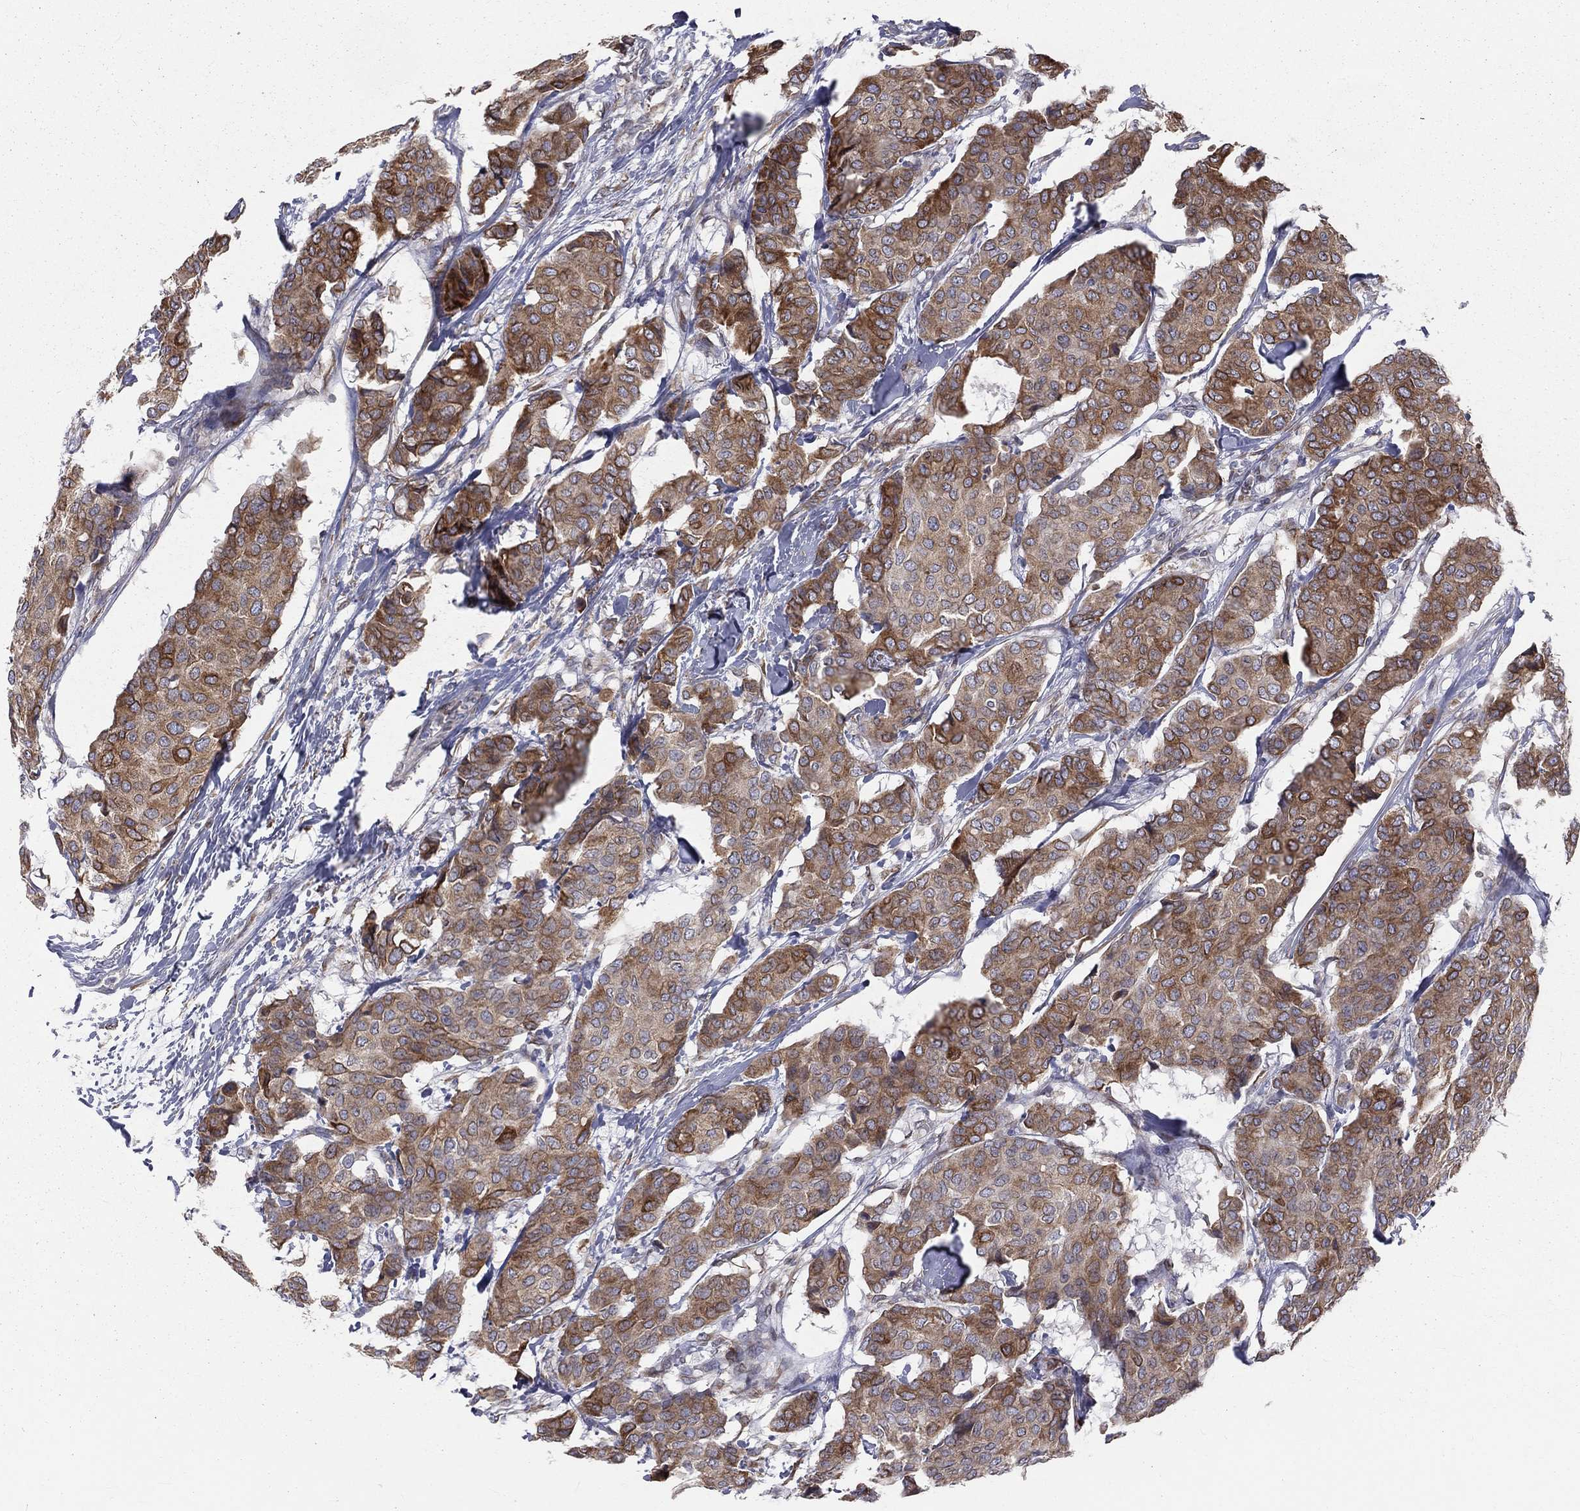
{"staining": {"intensity": "moderate", "quantity": ">75%", "location": "cytoplasmic/membranous"}, "tissue": "breast cancer", "cell_type": "Tumor cells", "image_type": "cancer", "snomed": [{"axis": "morphology", "description": "Duct carcinoma"}, {"axis": "topography", "description": "Breast"}], "caption": "Immunohistochemistry image of breast invasive ductal carcinoma stained for a protein (brown), which demonstrates medium levels of moderate cytoplasmic/membranous positivity in approximately >75% of tumor cells.", "gene": "PGRMC1", "patient": {"sex": "female", "age": 75}}